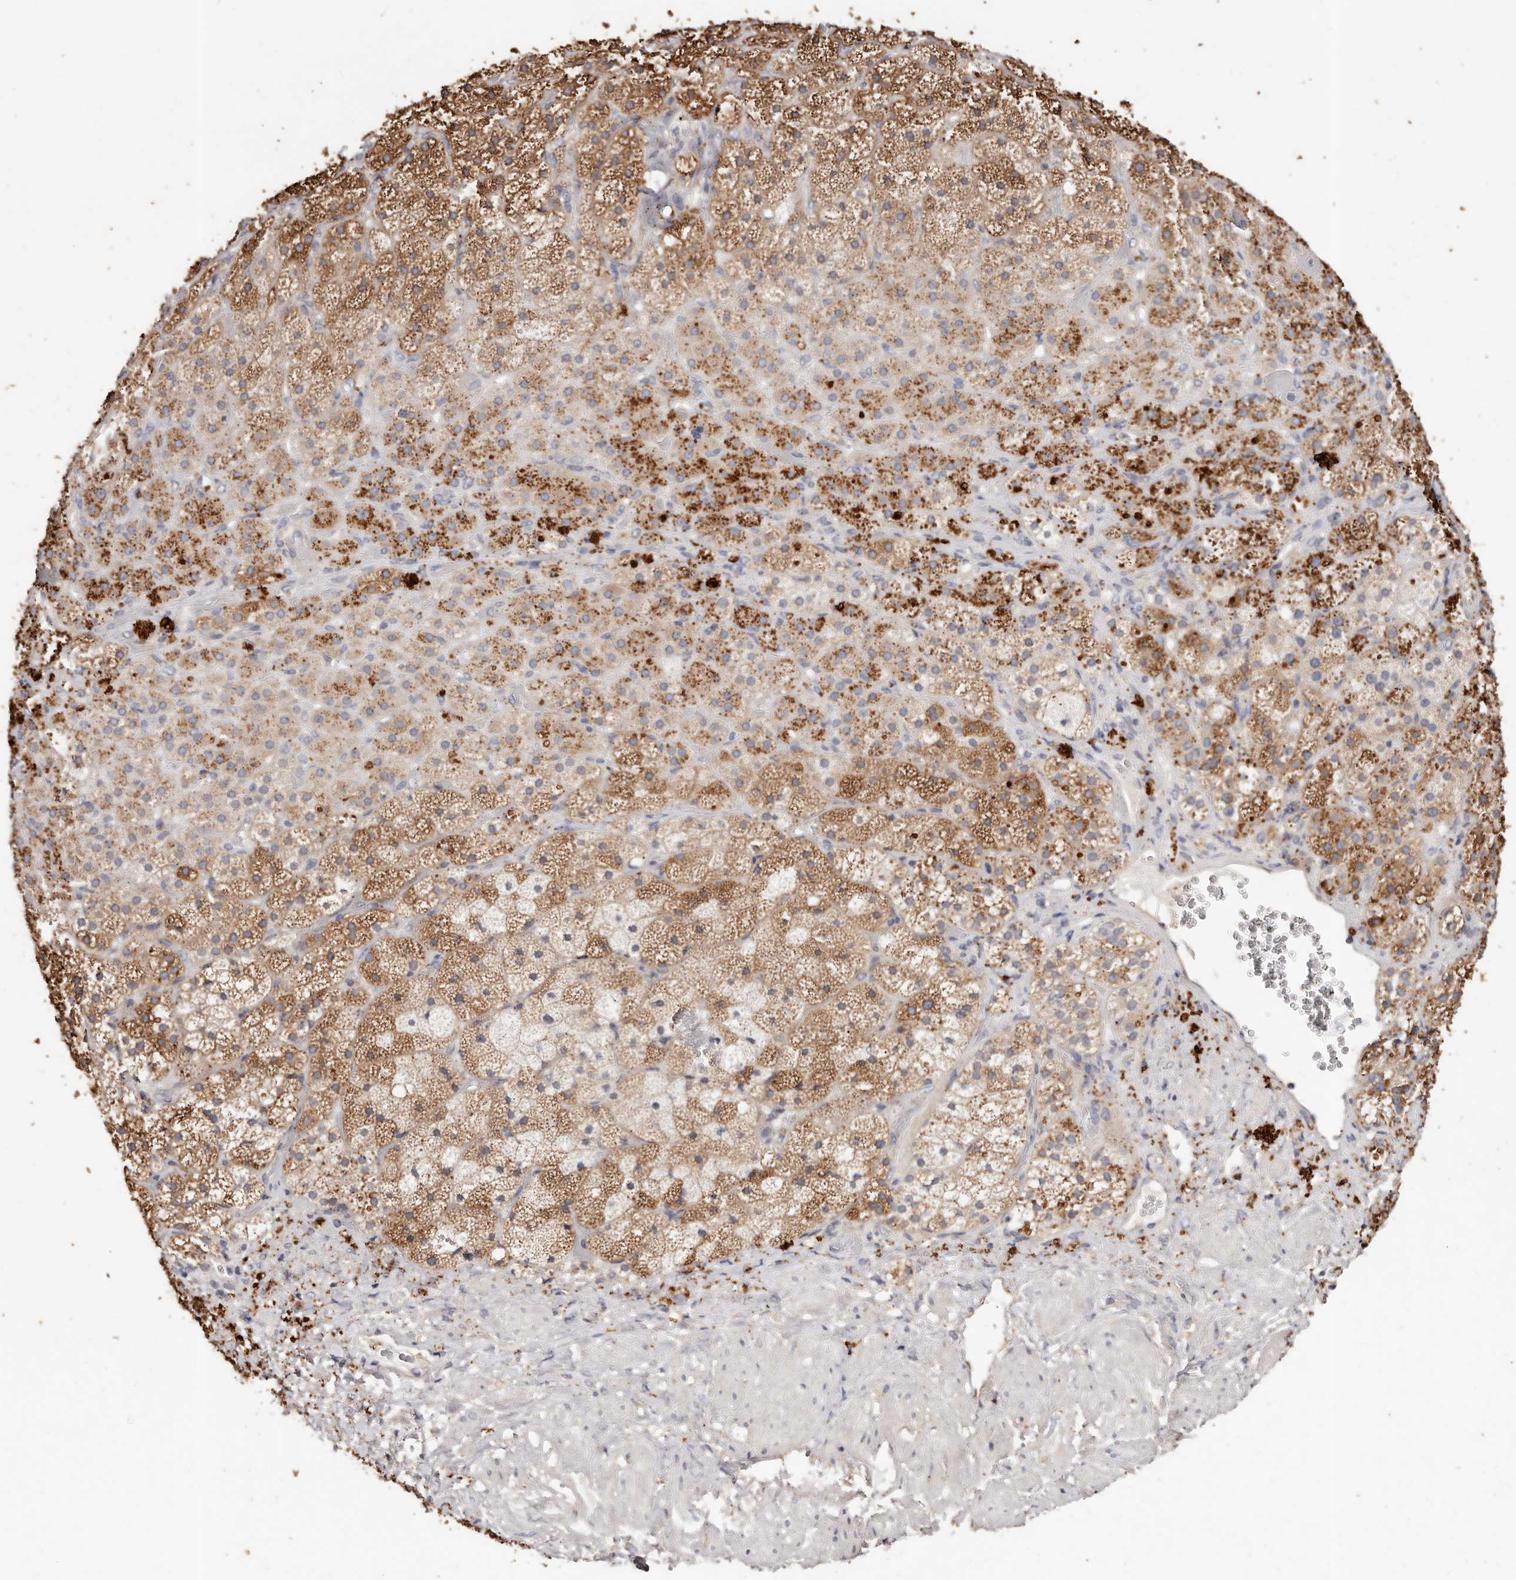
{"staining": {"intensity": "moderate", "quantity": ">75%", "location": "cytoplasmic/membranous"}, "tissue": "adrenal gland", "cell_type": "Glandular cells", "image_type": "normal", "snomed": [{"axis": "morphology", "description": "Normal tissue, NOS"}, {"axis": "topography", "description": "Adrenal gland"}], "caption": "Protein staining by IHC reveals moderate cytoplasmic/membranous positivity in approximately >75% of glandular cells in unremarkable adrenal gland.", "gene": "THBS3", "patient": {"sex": "male", "age": 57}}